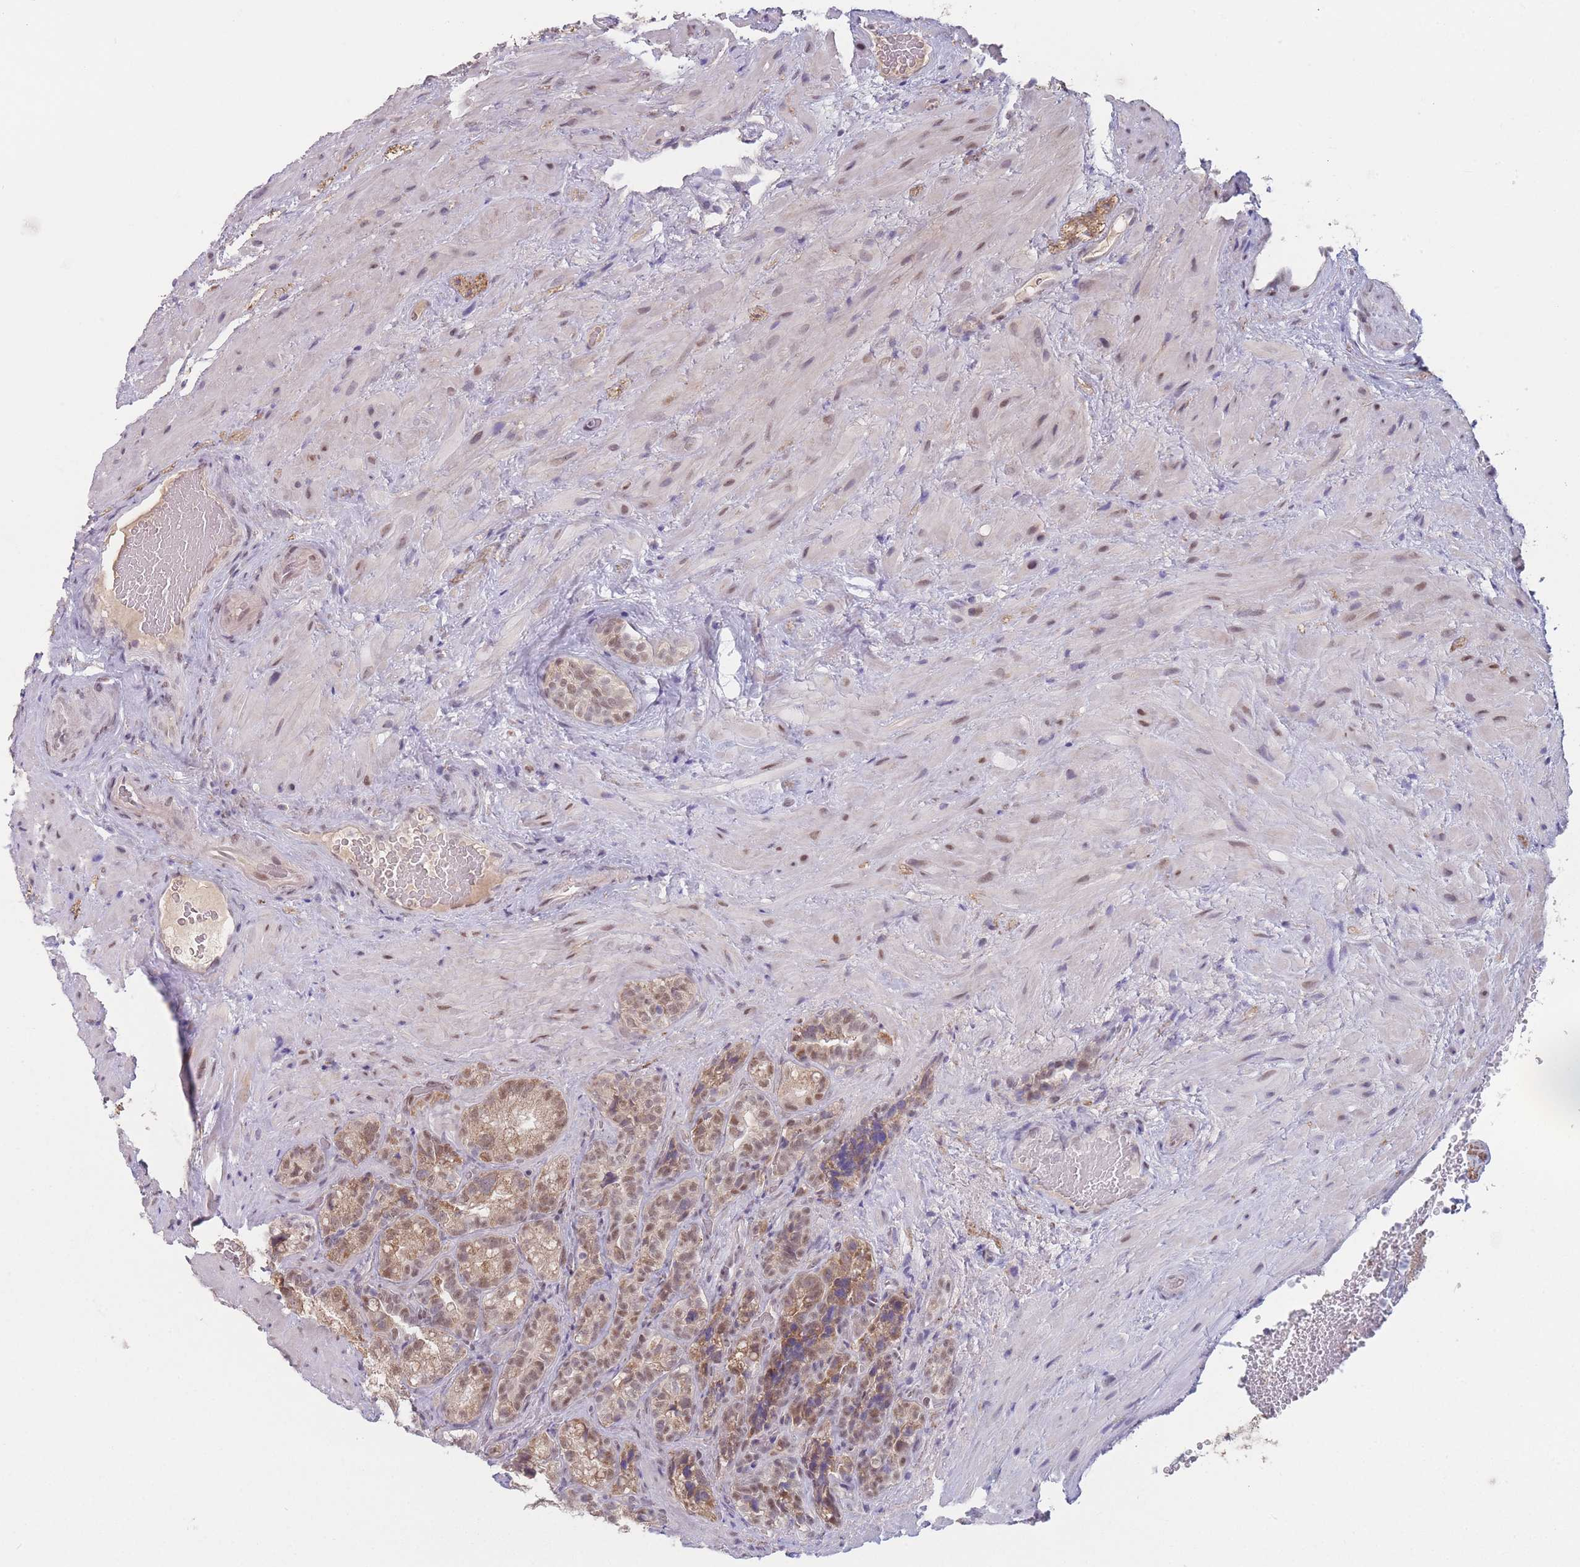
{"staining": {"intensity": "weak", "quantity": ">75%", "location": "cytoplasmic/membranous,nuclear"}, "tissue": "seminal vesicle", "cell_type": "Glandular cells", "image_type": "normal", "snomed": [{"axis": "morphology", "description": "Normal tissue, NOS"}, {"axis": "topography", "description": "Seminal veicle"}, {"axis": "topography", "description": "Peripheral nerve tissue"}], "caption": "Protein expression analysis of benign human seminal vesicle reveals weak cytoplasmic/membranous,nuclear staining in about >75% of glandular cells.", "gene": "ANKRD10", "patient": {"sex": "male", "age": 67}}